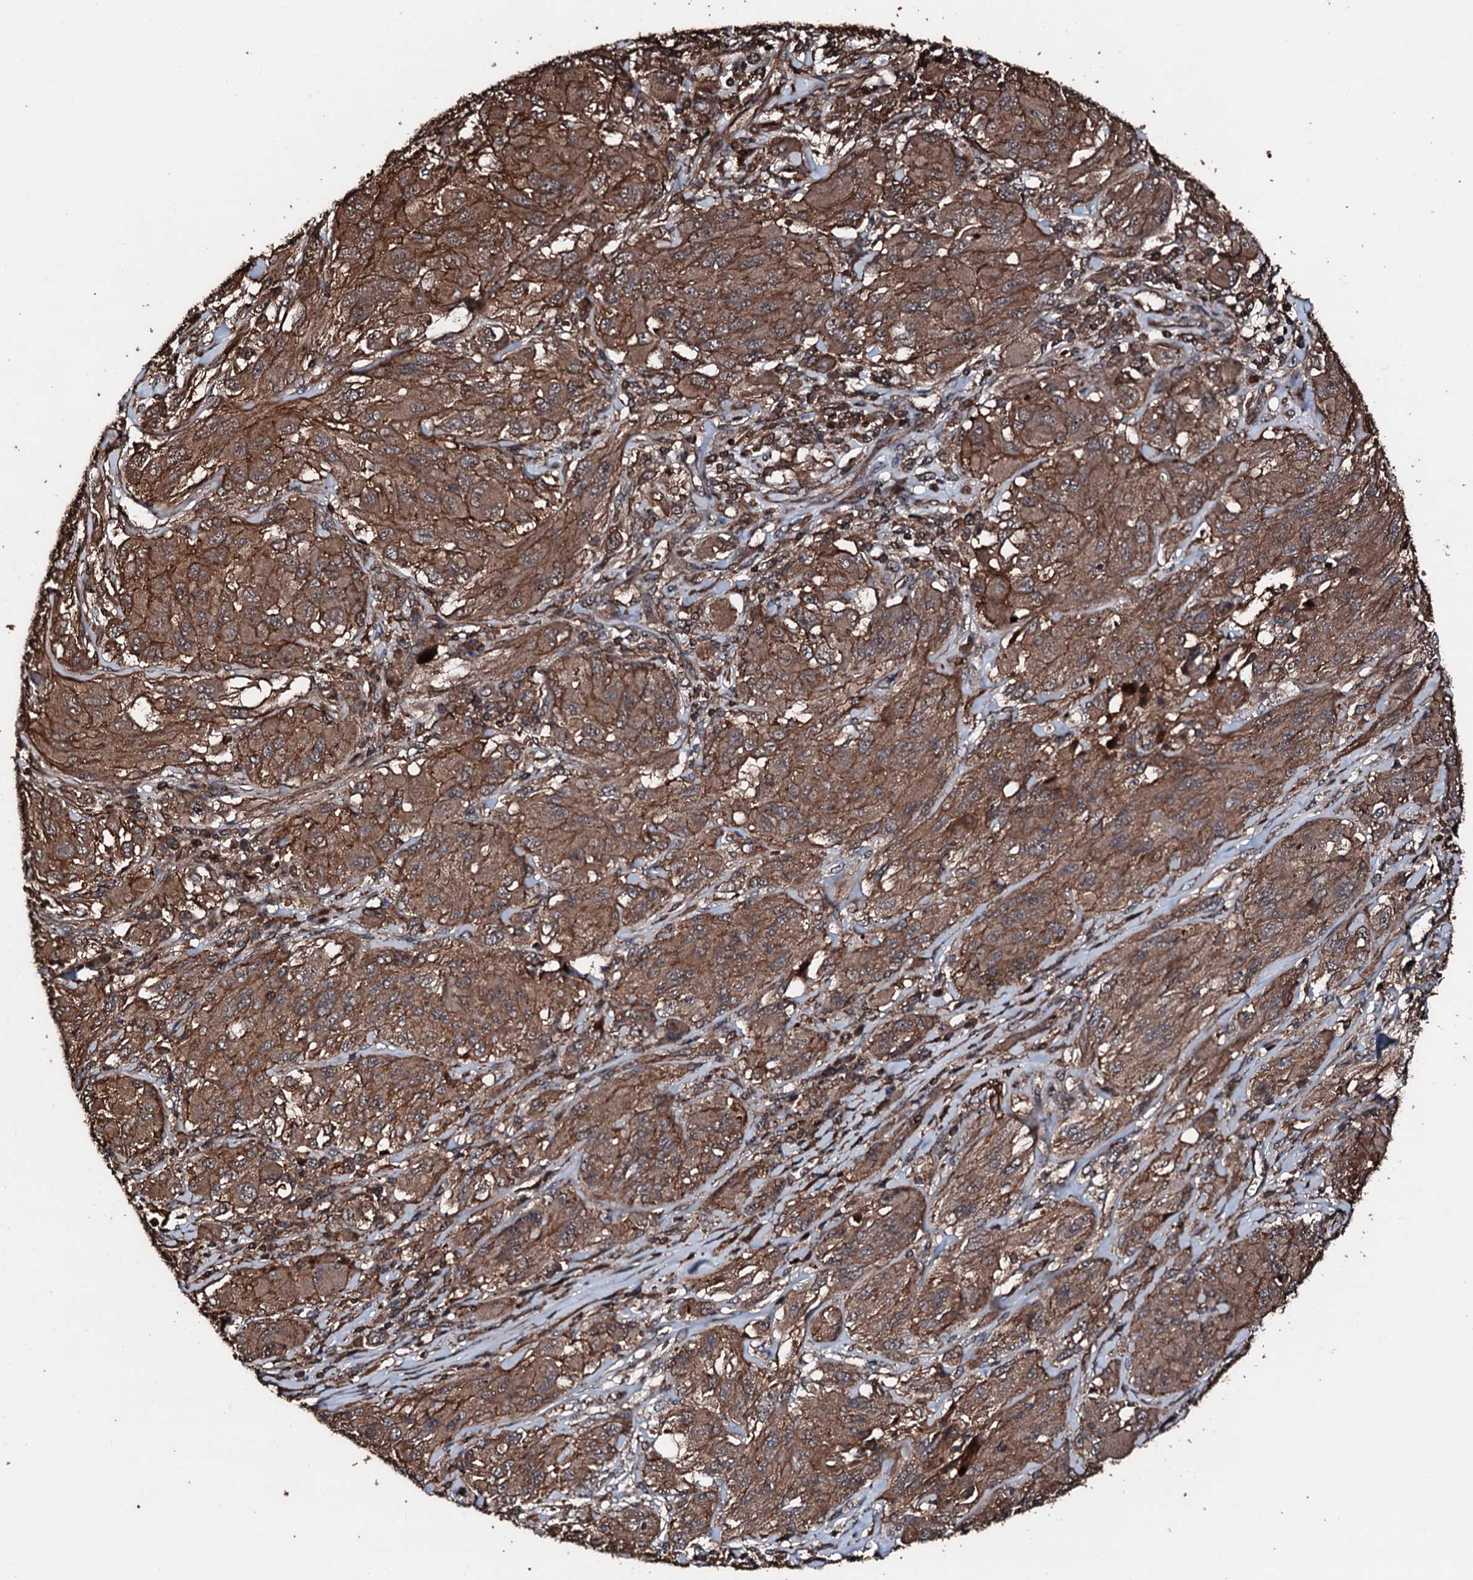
{"staining": {"intensity": "moderate", "quantity": ">75%", "location": "cytoplasmic/membranous"}, "tissue": "melanoma", "cell_type": "Tumor cells", "image_type": "cancer", "snomed": [{"axis": "morphology", "description": "Malignant melanoma, NOS"}, {"axis": "topography", "description": "Skin"}], "caption": "A high-resolution photomicrograph shows IHC staining of melanoma, which displays moderate cytoplasmic/membranous expression in approximately >75% of tumor cells.", "gene": "KIF18A", "patient": {"sex": "female", "age": 91}}